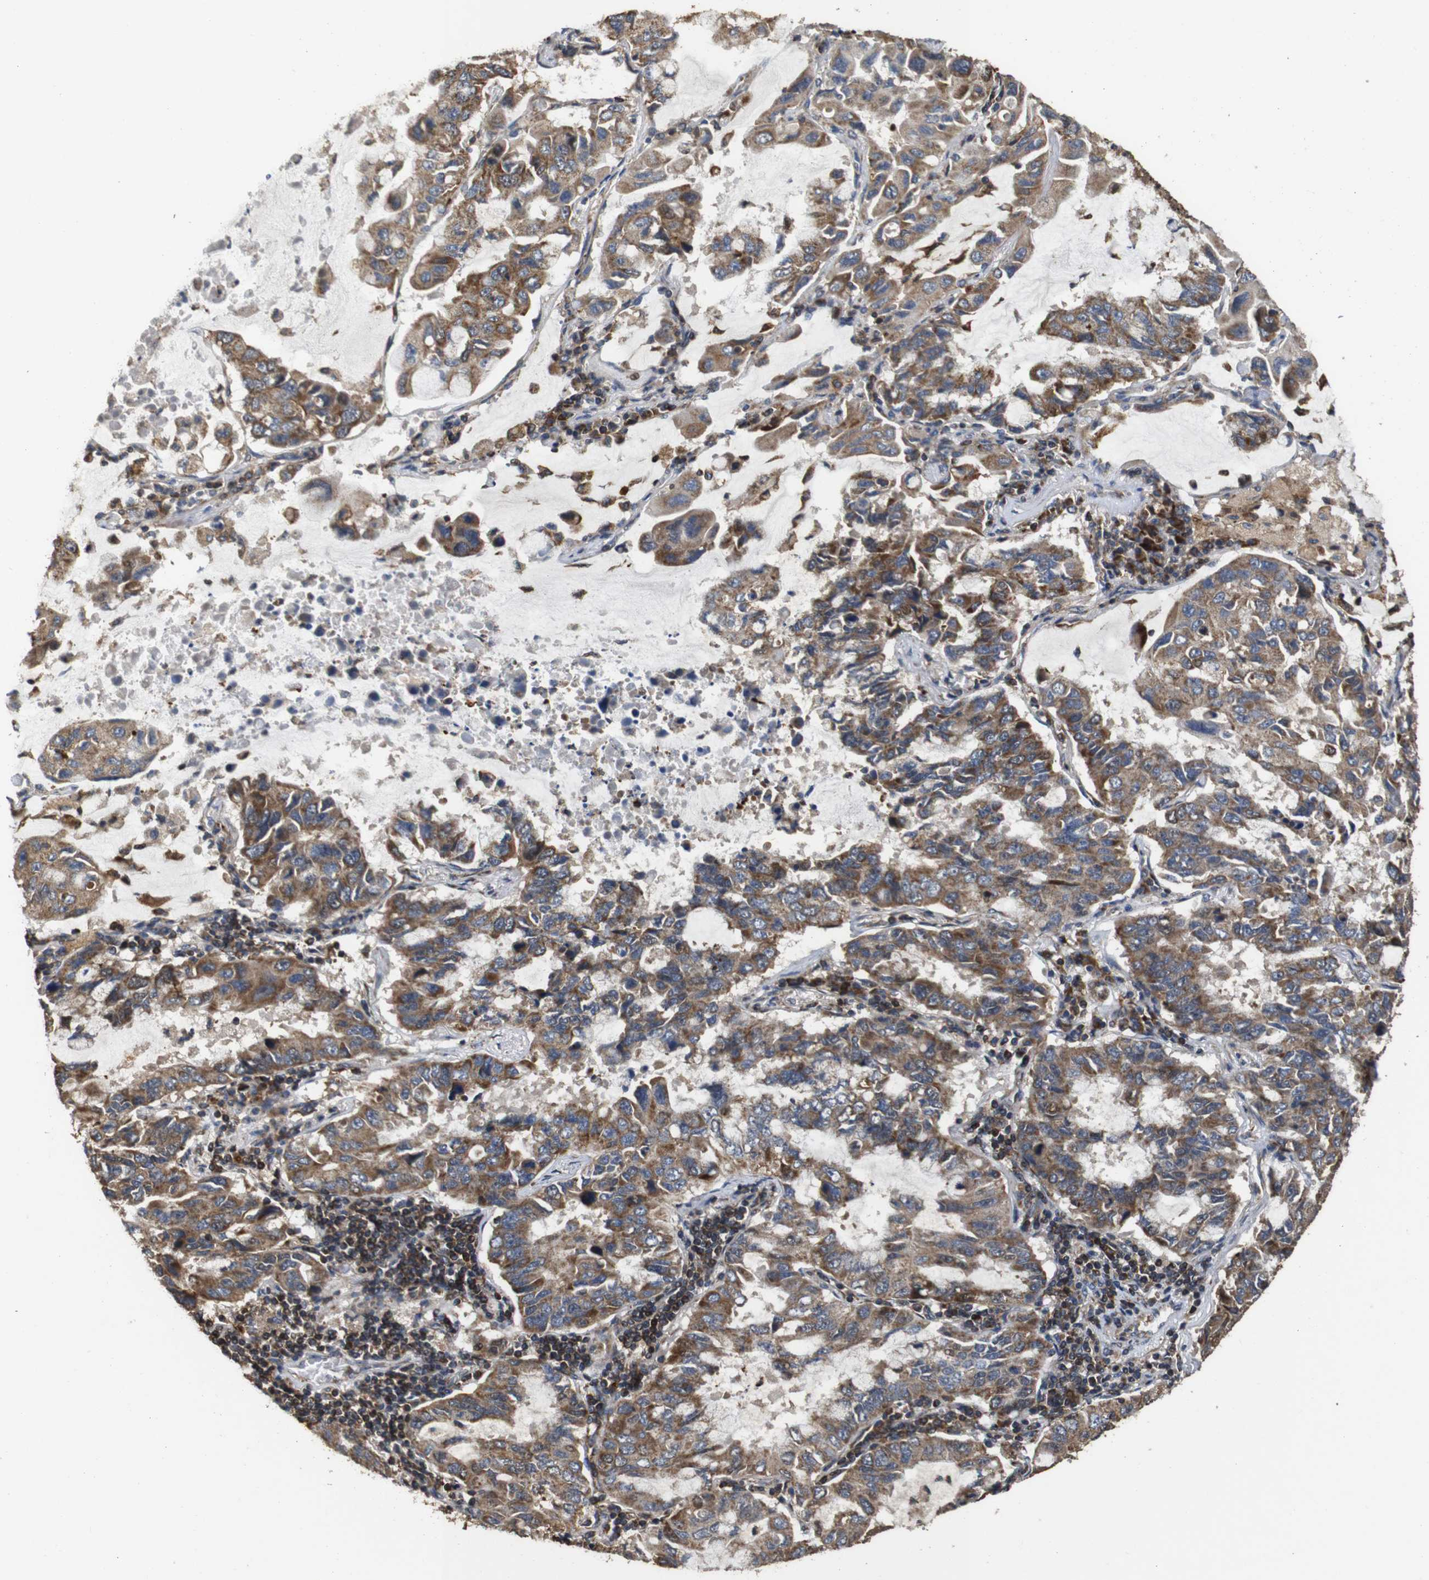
{"staining": {"intensity": "moderate", "quantity": ">75%", "location": "cytoplasmic/membranous"}, "tissue": "lung cancer", "cell_type": "Tumor cells", "image_type": "cancer", "snomed": [{"axis": "morphology", "description": "Adenocarcinoma, NOS"}, {"axis": "topography", "description": "Lung"}], "caption": "Lung cancer (adenocarcinoma) stained with immunohistochemistry demonstrates moderate cytoplasmic/membranous expression in approximately >75% of tumor cells.", "gene": "SNN", "patient": {"sex": "male", "age": 64}}